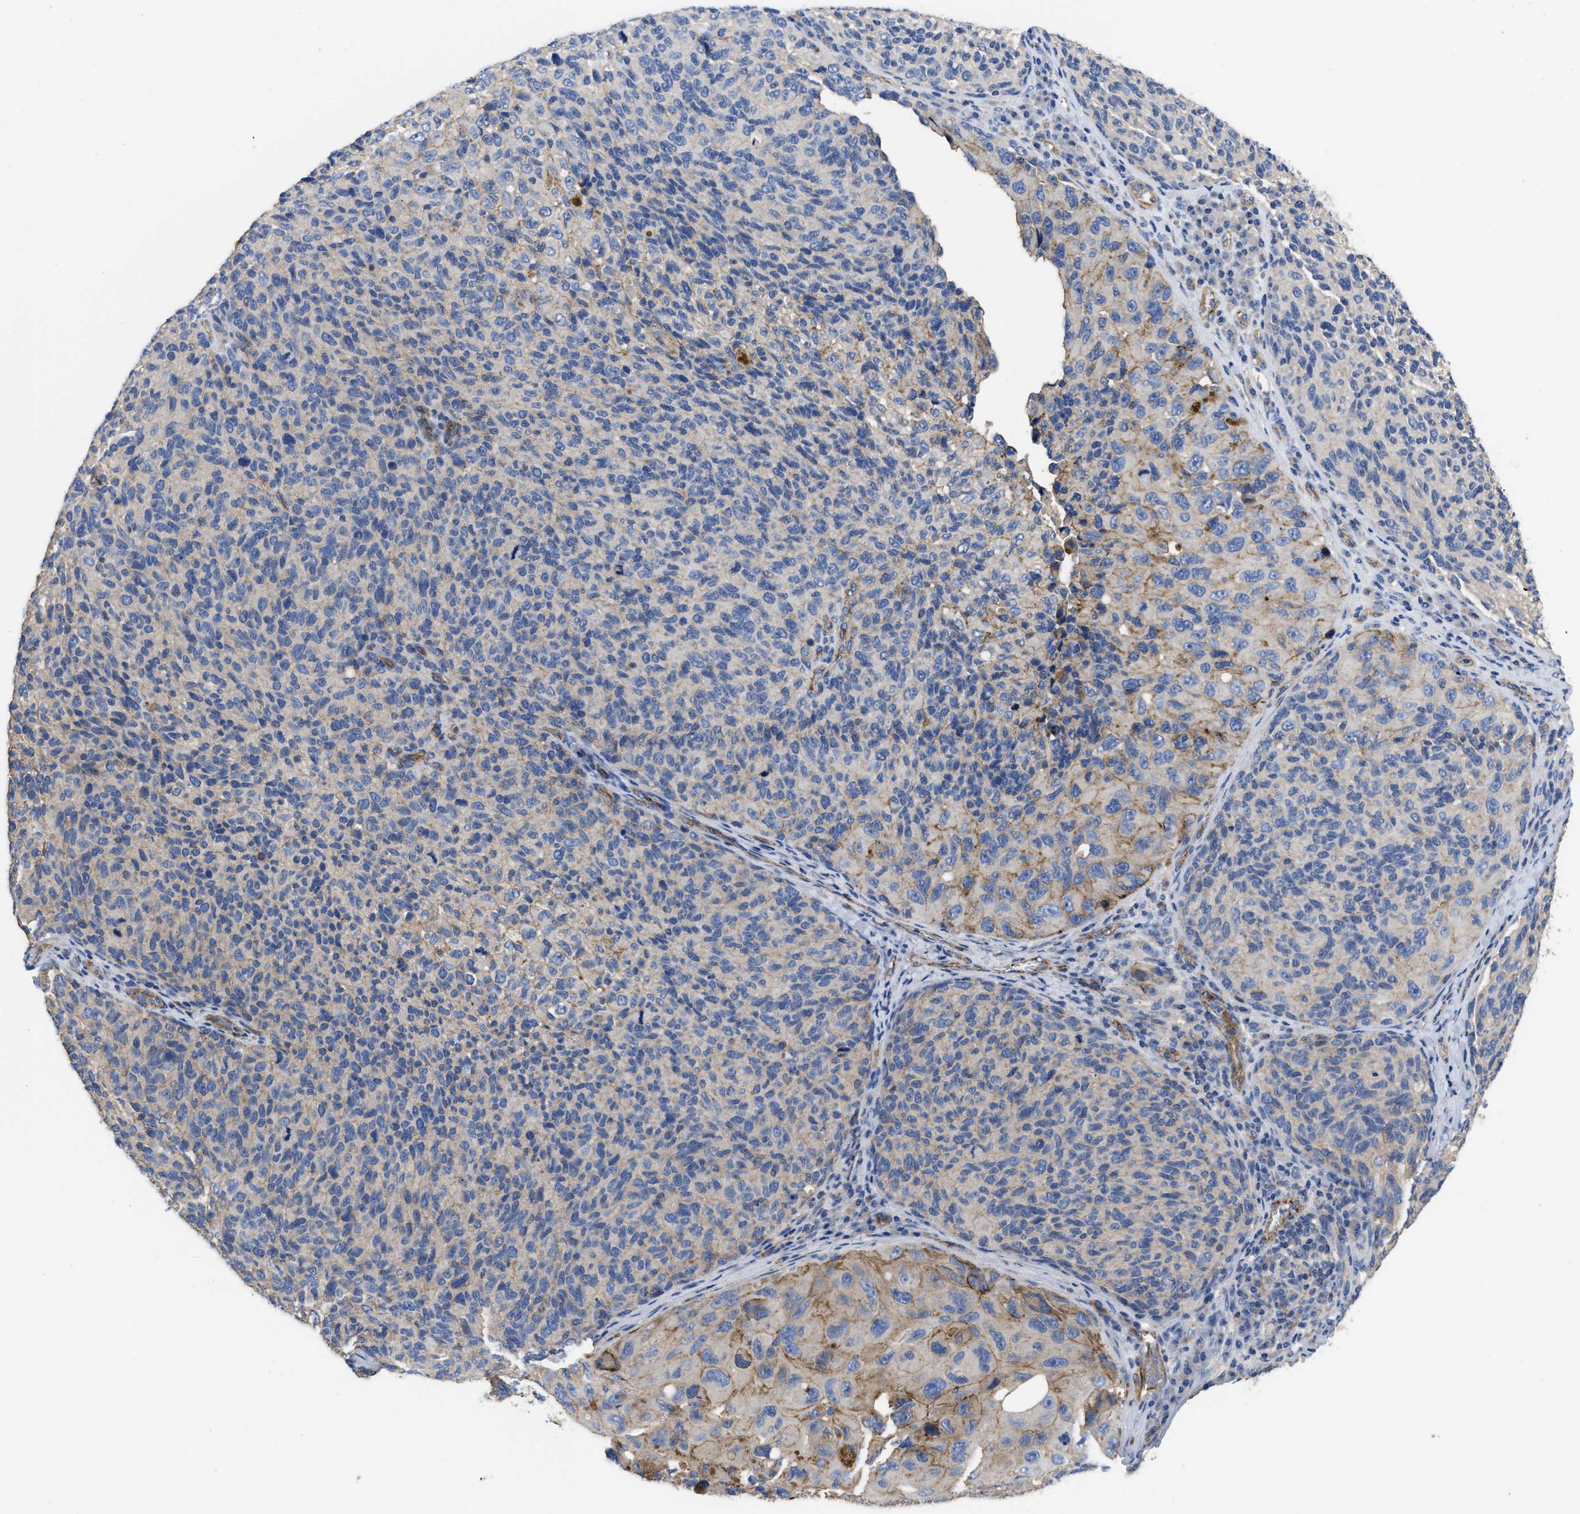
{"staining": {"intensity": "negative", "quantity": "none", "location": "none"}, "tissue": "melanoma", "cell_type": "Tumor cells", "image_type": "cancer", "snomed": [{"axis": "morphology", "description": "Malignant melanoma, NOS"}, {"axis": "topography", "description": "Skin"}], "caption": "Tumor cells show no significant expression in malignant melanoma.", "gene": "USP4", "patient": {"sex": "female", "age": 73}}